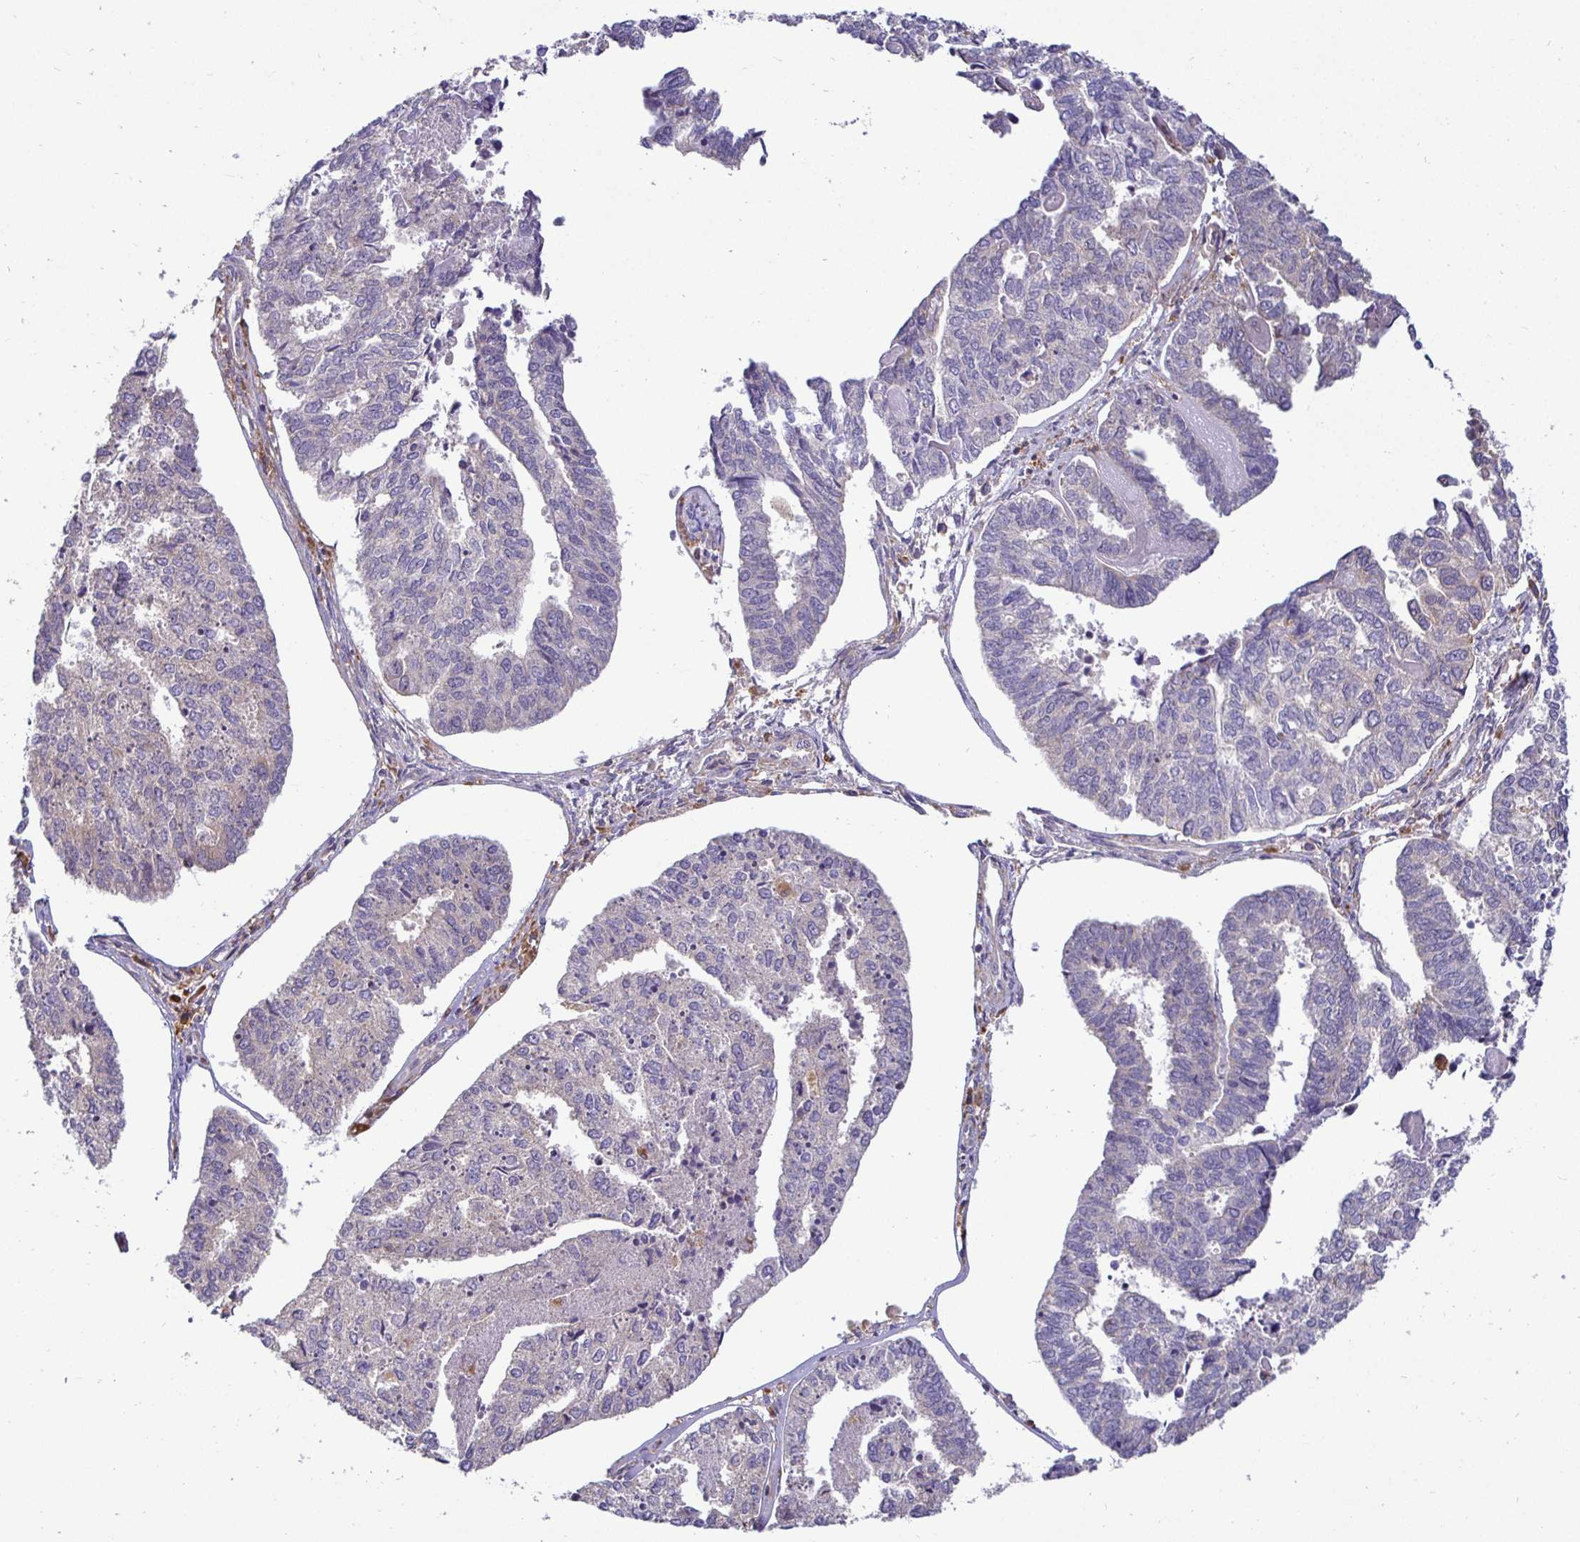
{"staining": {"intensity": "negative", "quantity": "none", "location": "none"}, "tissue": "endometrial cancer", "cell_type": "Tumor cells", "image_type": "cancer", "snomed": [{"axis": "morphology", "description": "Adenocarcinoma, NOS"}, {"axis": "topography", "description": "Endometrium"}], "caption": "A micrograph of human adenocarcinoma (endometrial) is negative for staining in tumor cells.", "gene": "ATP6V1F", "patient": {"sex": "female", "age": 73}}